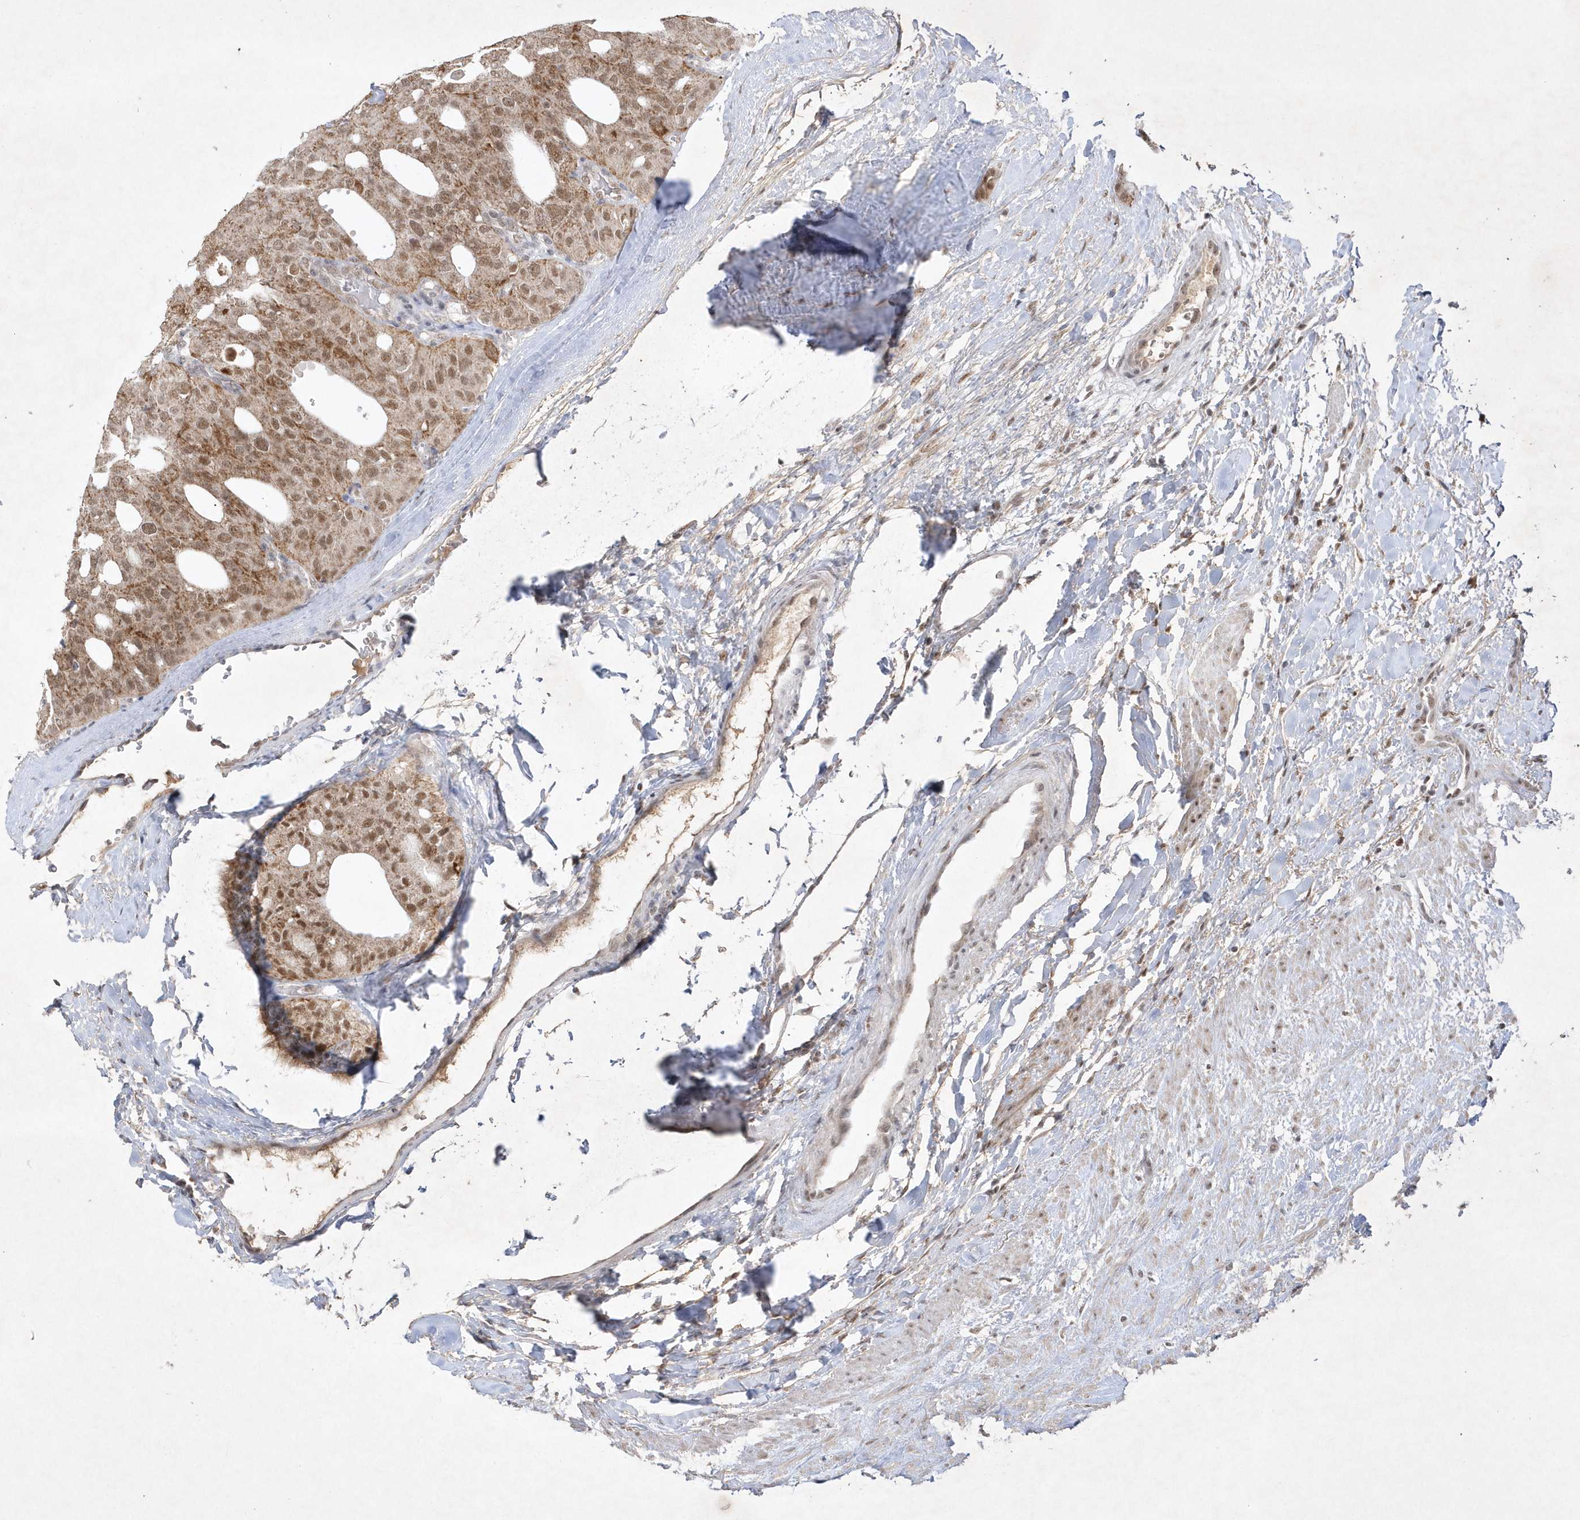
{"staining": {"intensity": "moderate", "quantity": ">75%", "location": "cytoplasmic/membranous,nuclear"}, "tissue": "thyroid cancer", "cell_type": "Tumor cells", "image_type": "cancer", "snomed": [{"axis": "morphology", "description": "Follicular adenoma carcinoma, NOS"}, {"axis": "topography", "description": "Thyroid gland"}], "caption": "Immunohistochemical staining of human thyroid cancer (follicular adenoma carcinoma) reveals medium levels of moderate cytoplasmic/membranous and nuclear protein expression in about >75% of tumor cells.", "gene": "CPSF3", "patient": {"sex": "male", "age": 75}}